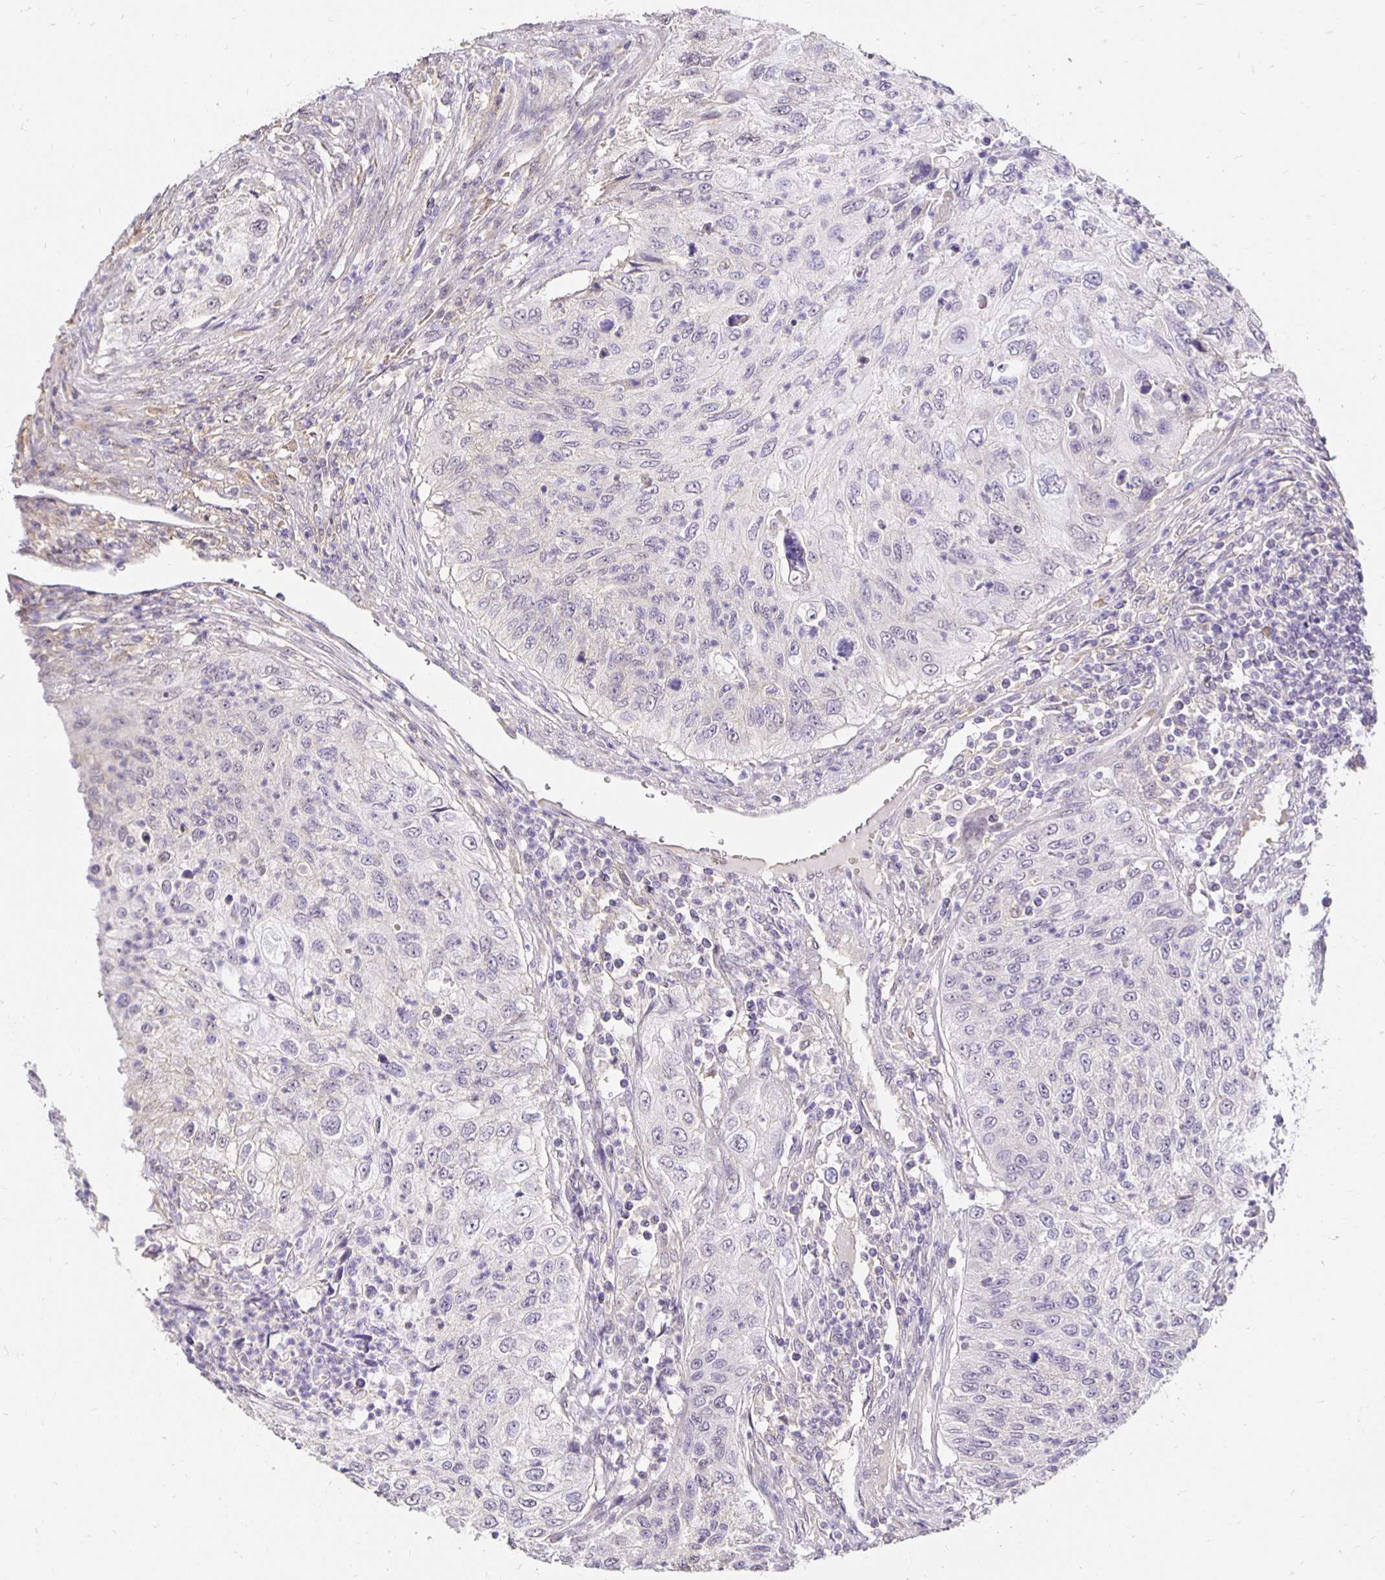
{"staining": {"intensity": "negative", "quantity": "none", "location": "none"}, "tissue": "urothelial cancer", "cell_type": "Tumor cells", "image_type": "cancer", "snomed": [{"axis": "morphology", "description": "Urothelial carcinoma, High grade"}, {"axis": "topography", "description": "Urinary bladder"}], "caption": "Immunohistochemical staining of urothelial cancer shows no significant expression in tumor cells.", "gene": "PNPLA3", "patient": {"sex": "female", "age": 60}}